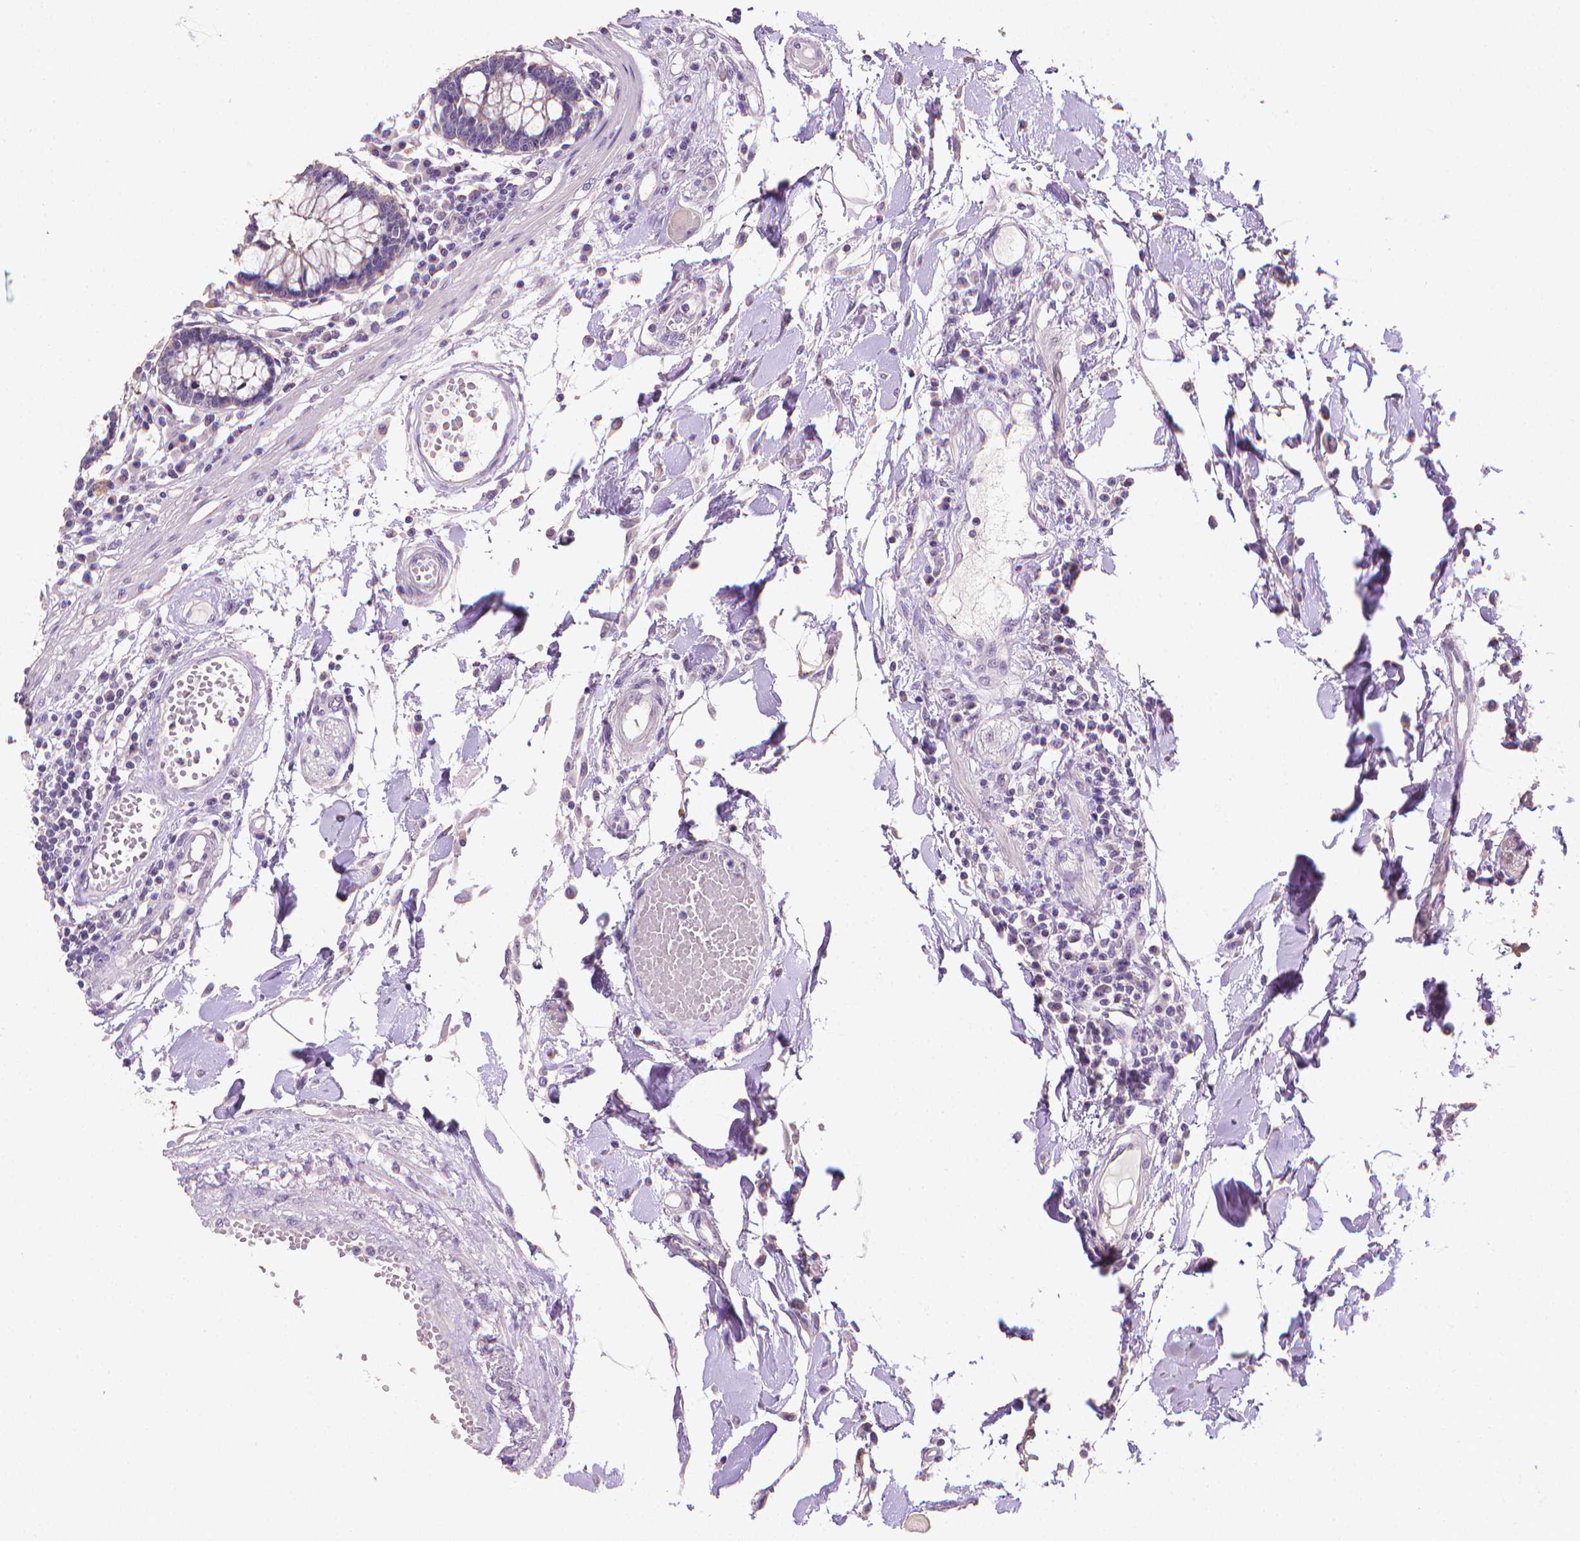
{"staining": {"intensity": "negative", "quantity": "none", "location": "none"}, "tissue": "colon", "cell_type": "Endothelial cells", "image_type": "normal", "snomed": [{"axis": "morphology", "description": "Normal tissue, NOS"}, {"axis": "morphology", "description": "Adenocarcinoma, NOS"}, {"axis": "topography", "description": "Colon"}], "caption": "Endothelial cells show no significant protein staining in normal colon.", "gene": "FASN", "patient": {"sex": "male", "age": 83}}